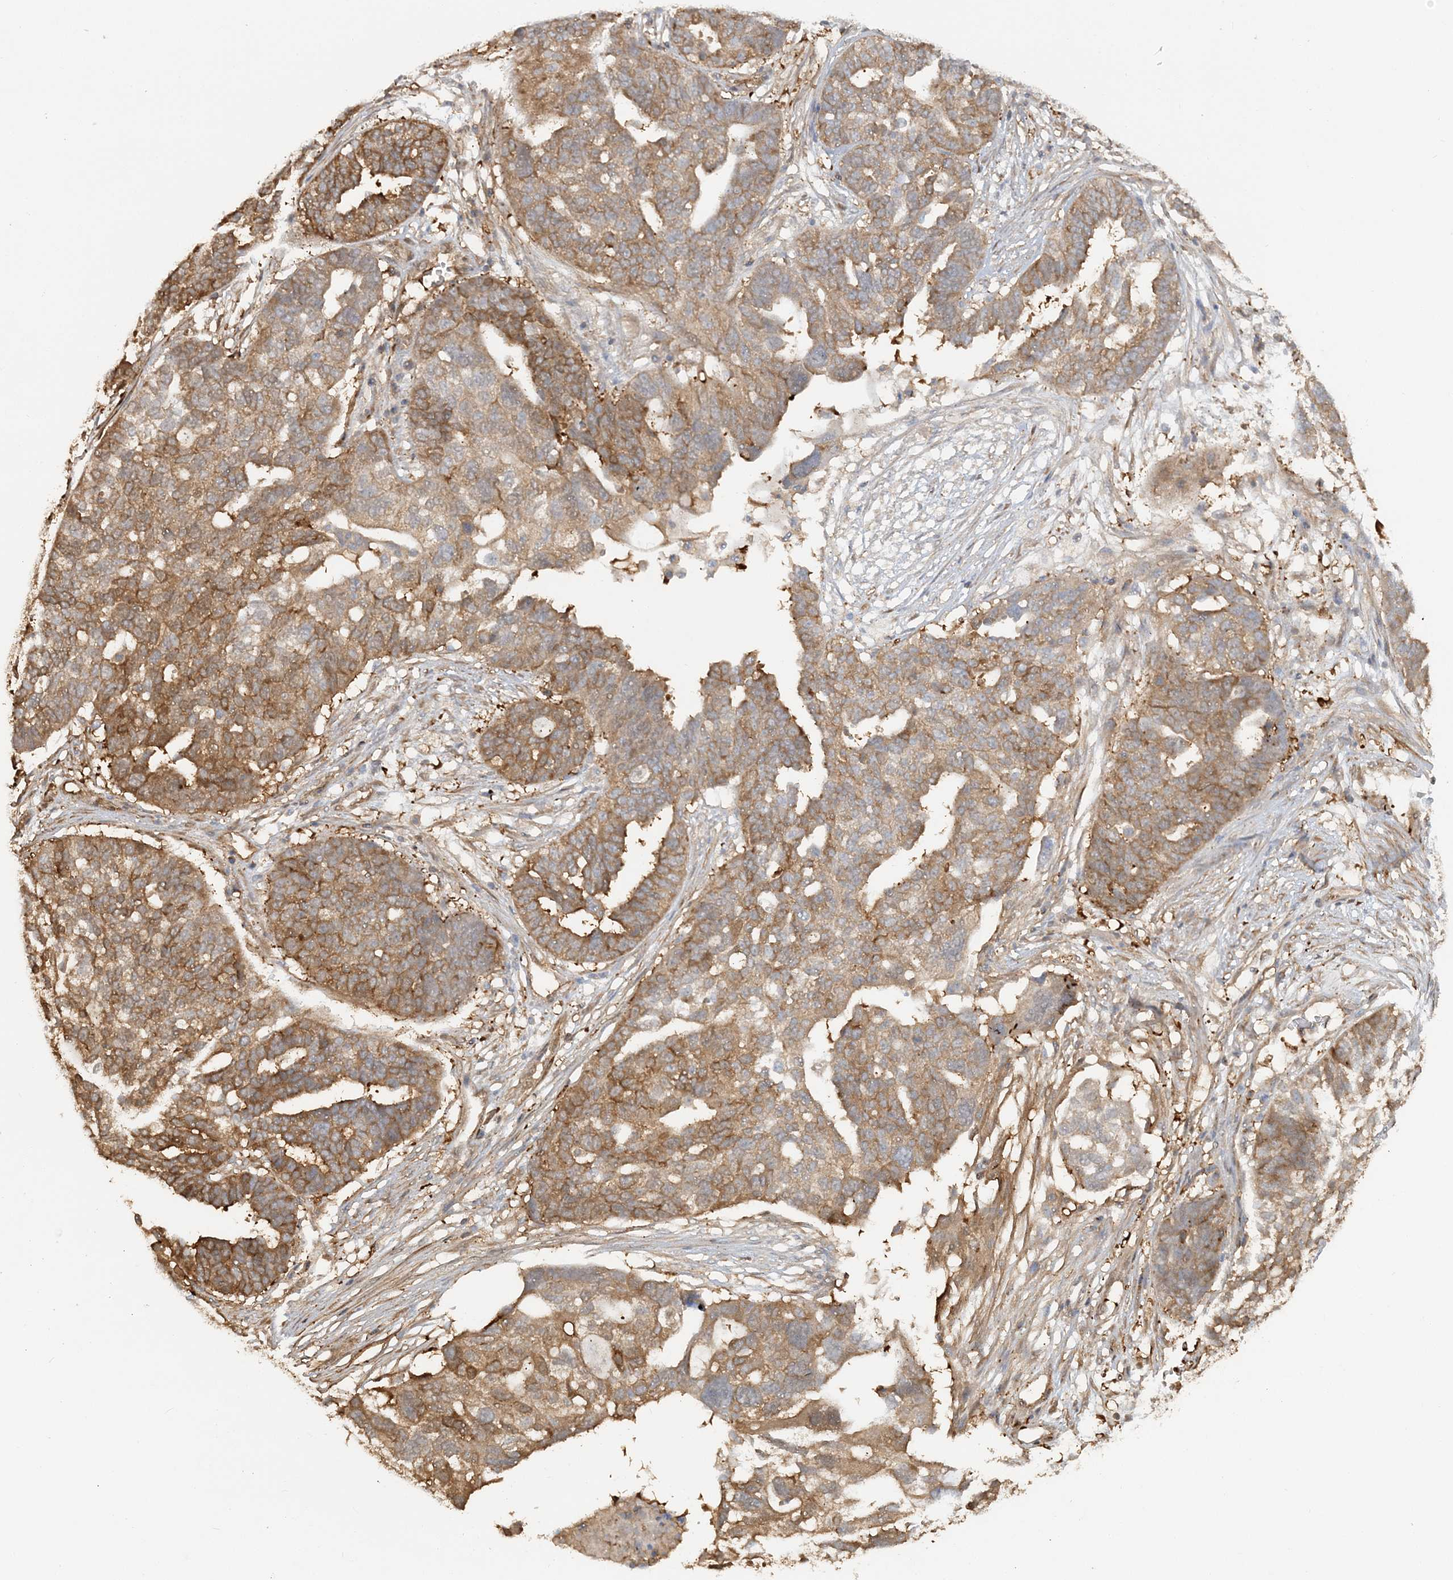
{"staining": {"intensity": "moderate", "quantity": ">75%", "location": "cytoplasmic/membranous"}, "tissue": "ovarian cancer", "cell_type": "Tumor cells", "image_type": "cancer", "snomed": [{"axis": "morphology", "description": "Cystadenocarcinoma, serous, NOS"}, {"axis": "topography", "description": "Ovary"}], "caption": "DAB (3,3'-diaminobenzidine) immunohistochemical staining of human ovarian cancer displays moderate cytoplasmic/membranous protein positivity in approximately >75% of tumor cells.", "gene": "DSTN", "patient": {"sex": "female", "age": 59}}